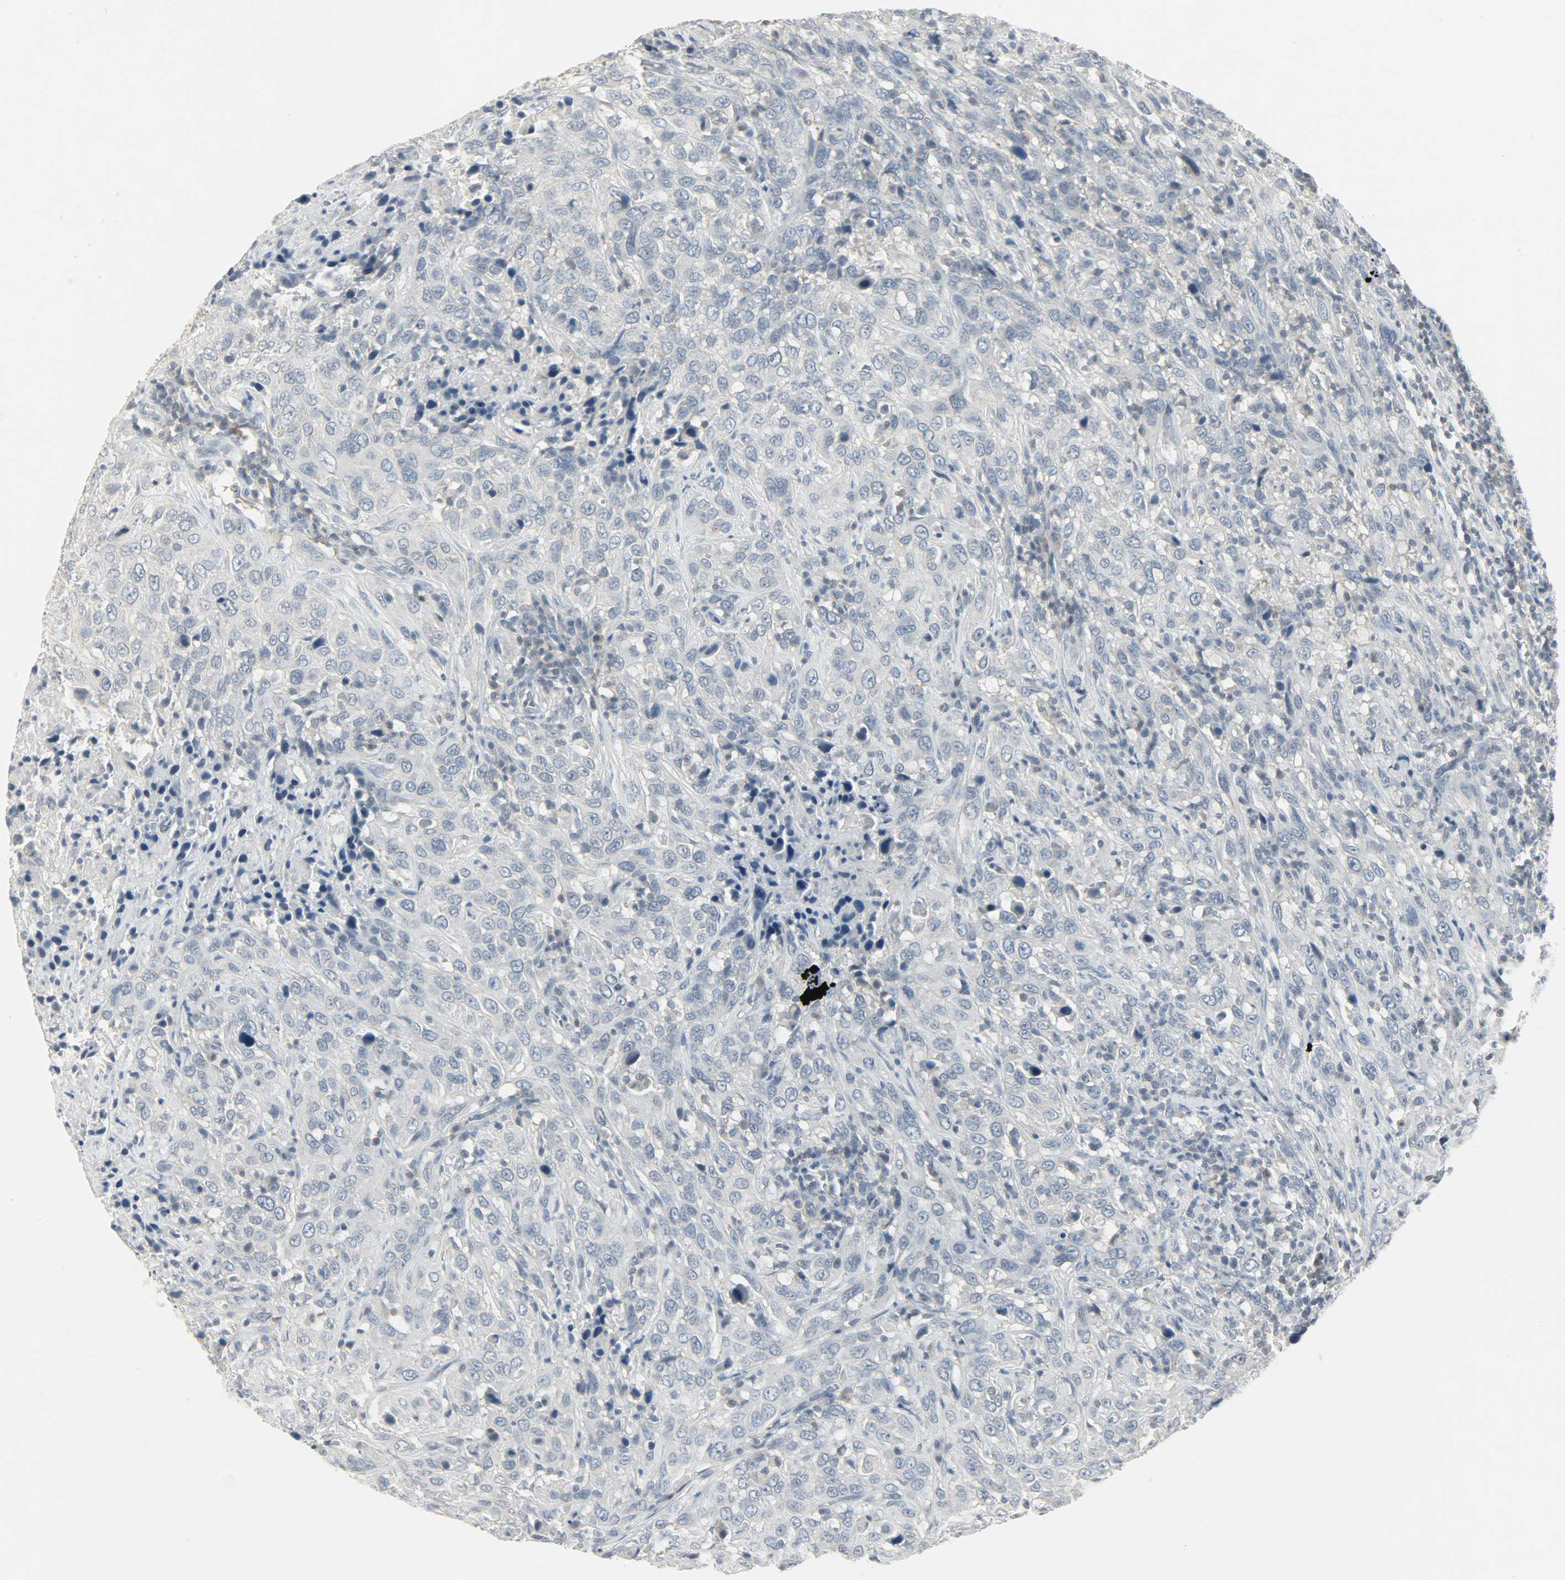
{"staining": {"intensity": "negative", "quantity": "none", "location": "none"}, "tissue": "urothelial cancer", "cell_type": "Tumor cells", "image_type": "cancer", "snomed": [{"axis": "morphology", "description": "Urothelial carcinoma, High grade"}, {"axis": "topography", "description": "Urinary bladder"}], "caption": "Tumor cells are negative for brown protein staining in urothelial cancer.", "gene": "CAMK4", "patient": {"sex": "male", "age": 61}}